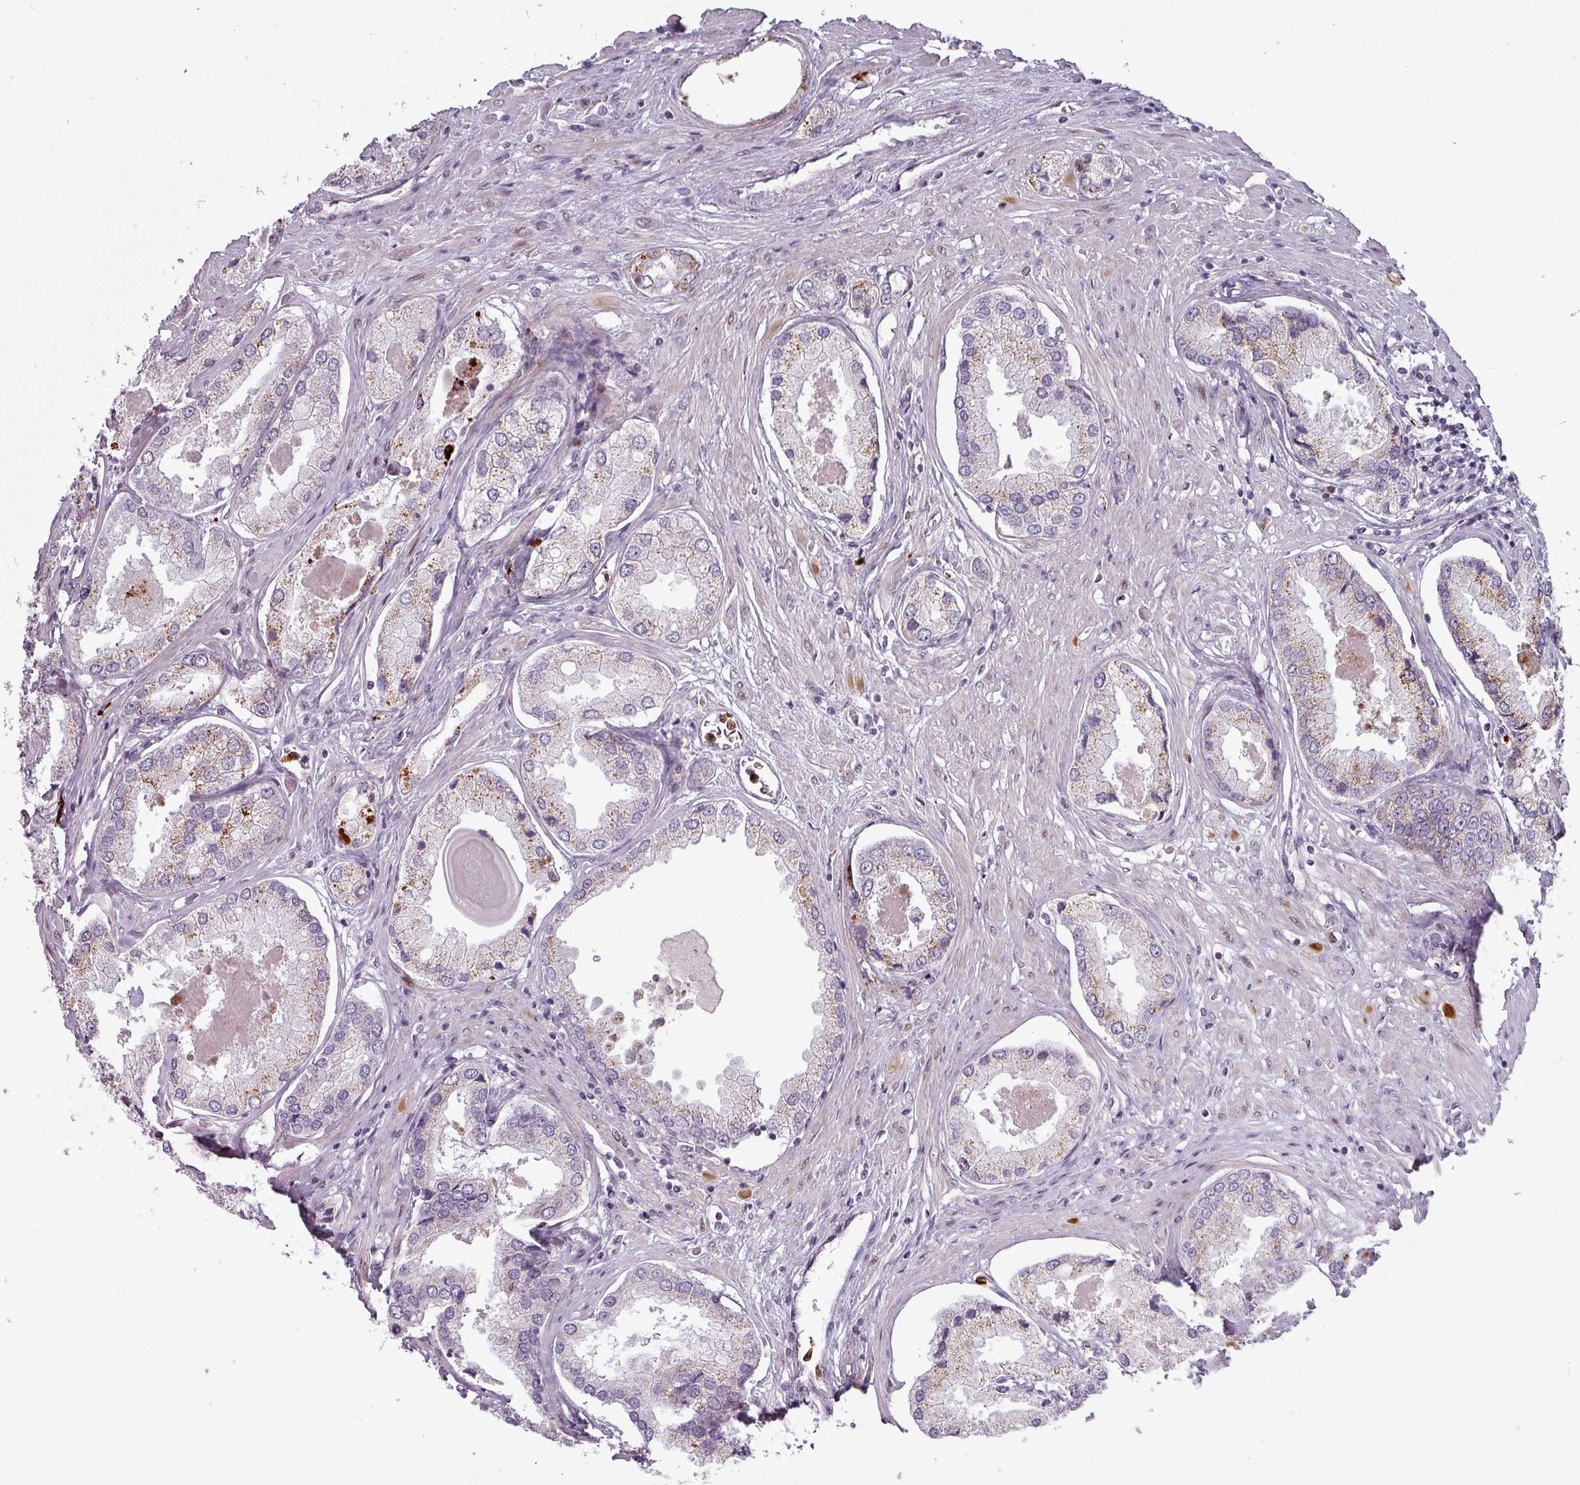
{"staining": {"intensity": "moderate", "quantity": "<25%", "location": "cytoplasmic/membranous"}, "tissue": "prostate cancer", "cell_type": "Tumor cells", "image_type": "cancer", "snomed": [{"axis": "morphology", "description": "Adenocarcinoma, Low grade"}, {"axis": "topography", "description": "Prostate"}], "caption": "Immunohistochemical staining of human prostate cancer reveals low levels of moderate cytoplasmic/membranous positivity in approximately <25% of tumor cells.", "gene": "TMEFF1", "patient": {"sex": "male", "age": 68}}